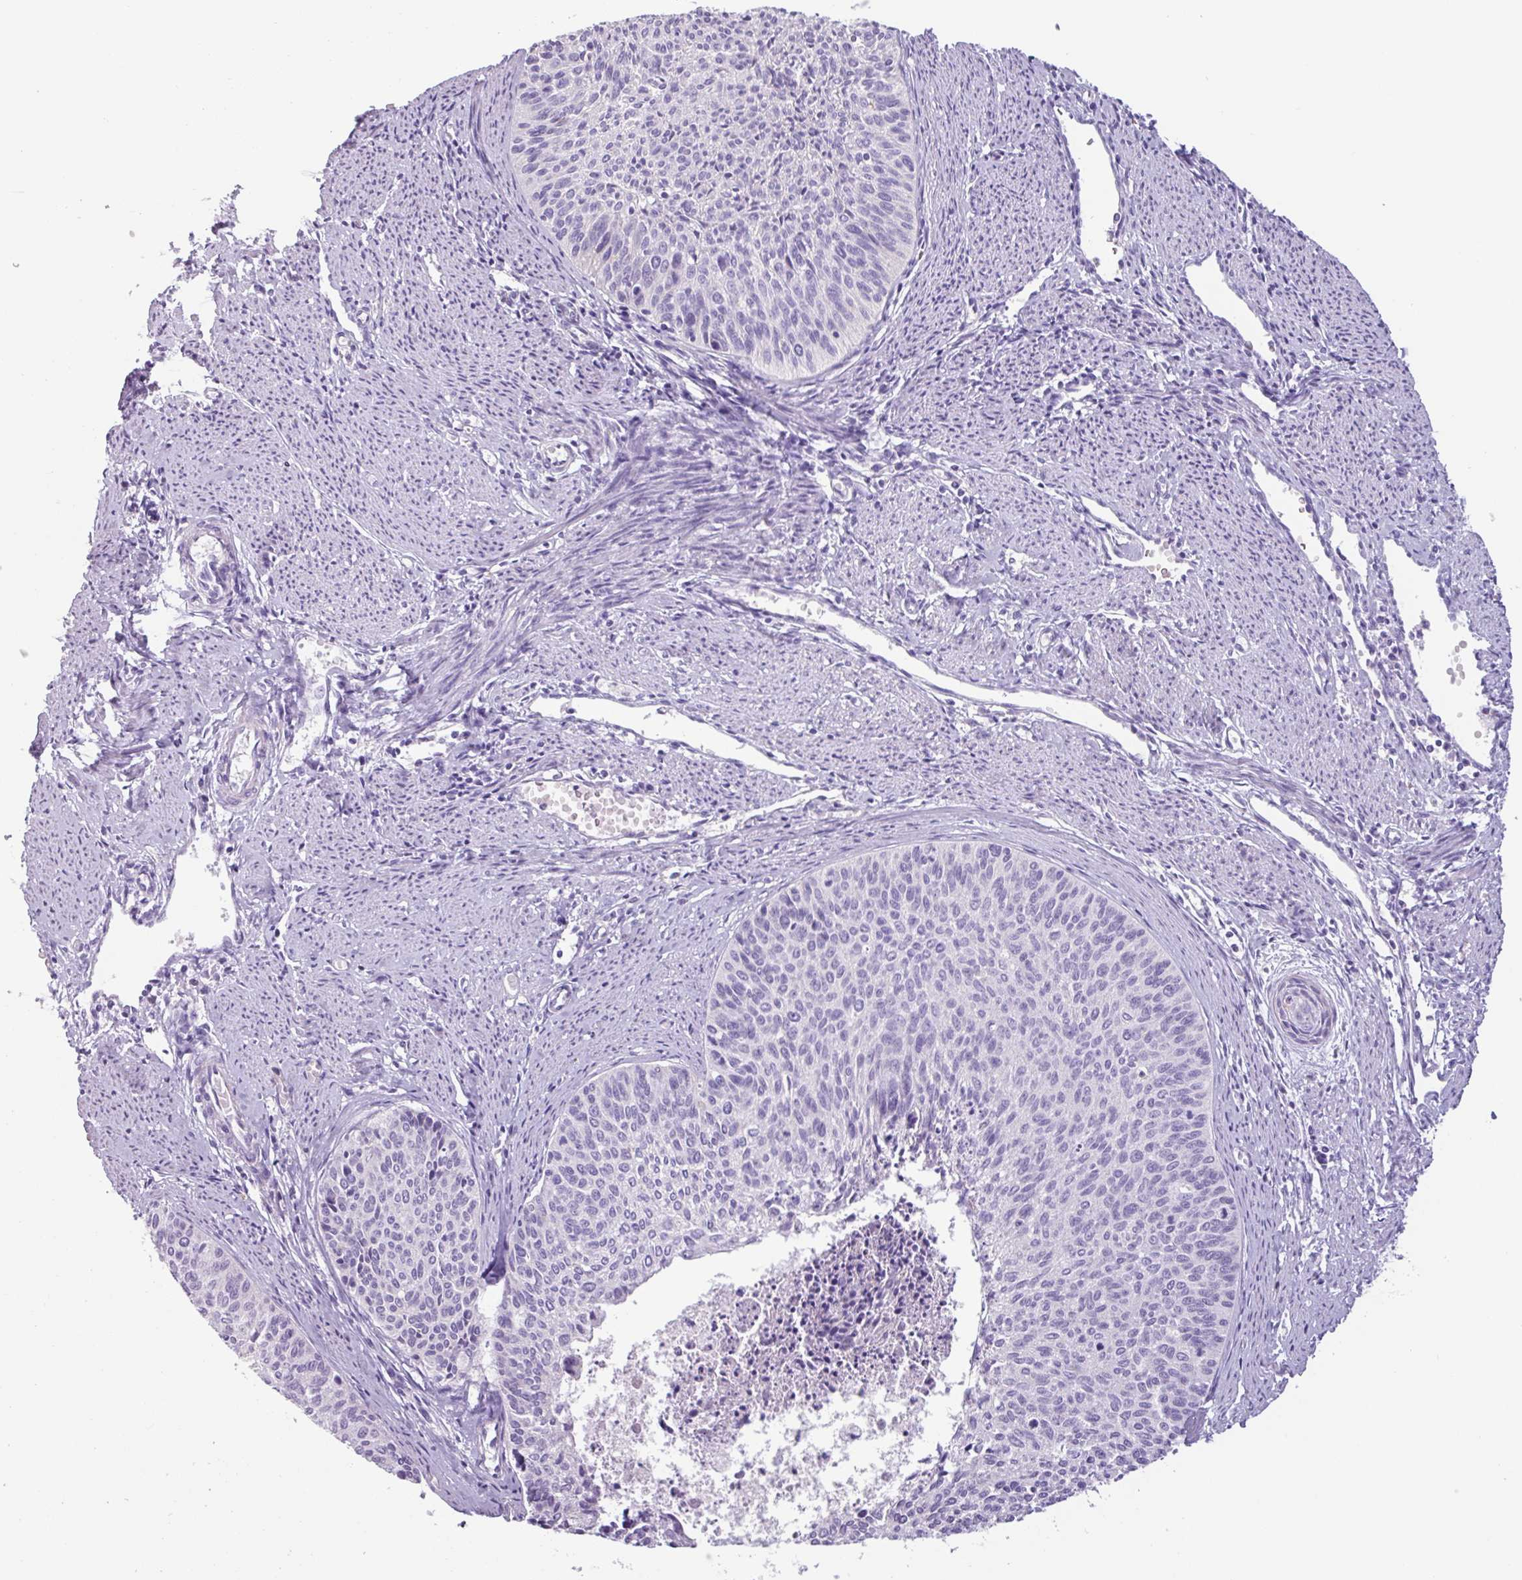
{"staining": {"intensity": "negative", "quantity": "none", "location": "none"}, "tissue": "cervical cancer", "cell_type": "Tumor cells", "image_type": "cancer", "snomed": [{"axis": "morphology", "description": "Squamous cell carcinoma, NOS"}, {"axis": "topography", "description": "Cervix"}], "caption": "There is no significant staining in tumor cells of squamous cell carcinoma (cervical). The staining is performed using DAB (3,3'-diaminobenzidine) brown chromogen with nuclei counter-stained in using hematoxylin.", "gene": "ADGRE1", "patient": {"sex": "female", "age": 55}}